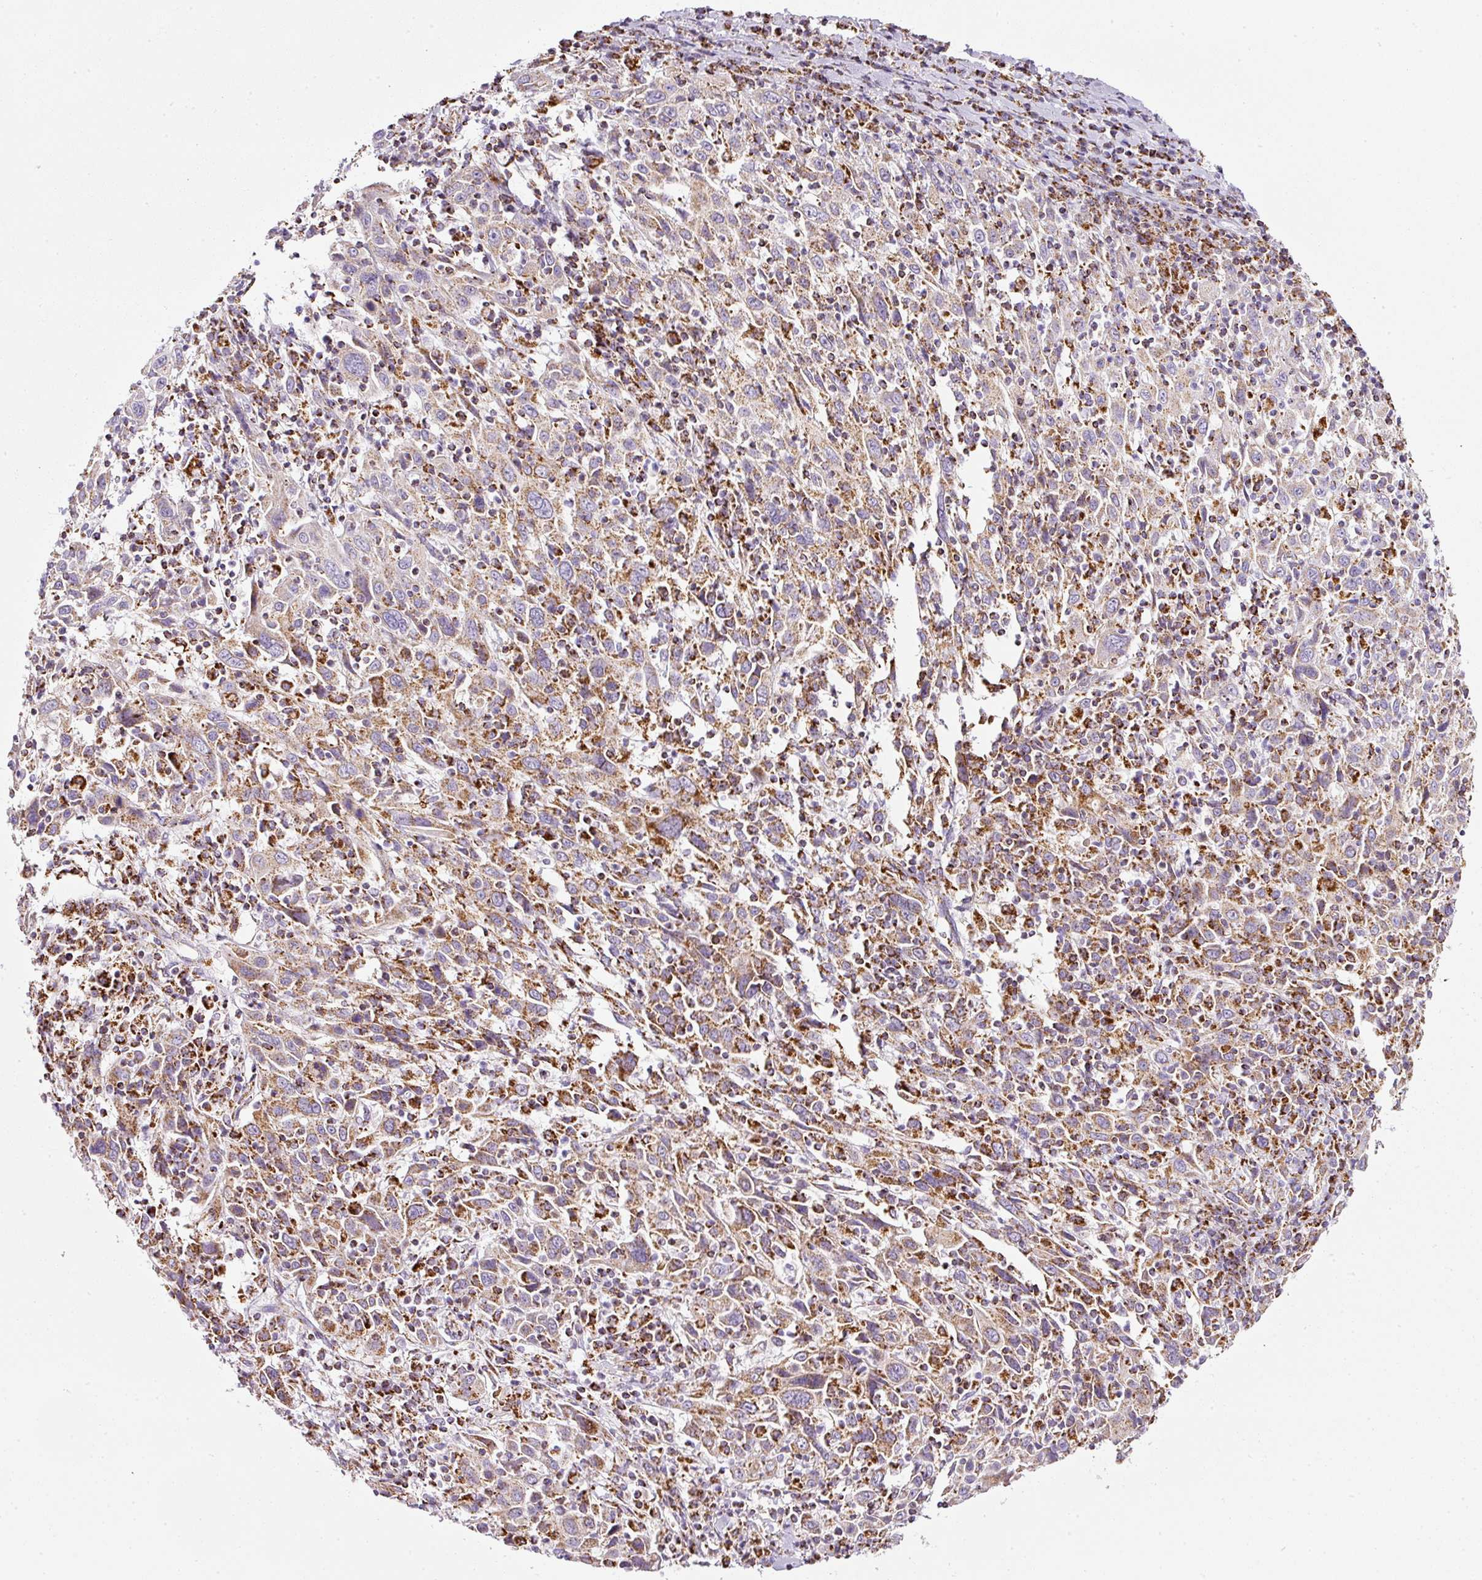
{"staining": {"intensity": "moderate", "quantity": "25%-75%", "location": "cytoplasmic/membranous"}, "tissue": "cervical cancer", "cell_type": "Tumor cells", "image_type": "cancer", "snomed": [{"axis": "morphology", "description": "Squamous cell carcinoma, NOS"}, {"axis": "topography", "description": "Cervix"}], "caption": "Immunohistochemical staining of human cervical cancer shows medium levels of moderate cytoplasmic/membranous expression in approximately 25%-75% of tumor cells. (brown staining indicates protein expression, while blue staining denotes nuclei).", "gene": "SDHA", "patient": {"sex": "female", "age": 46}}